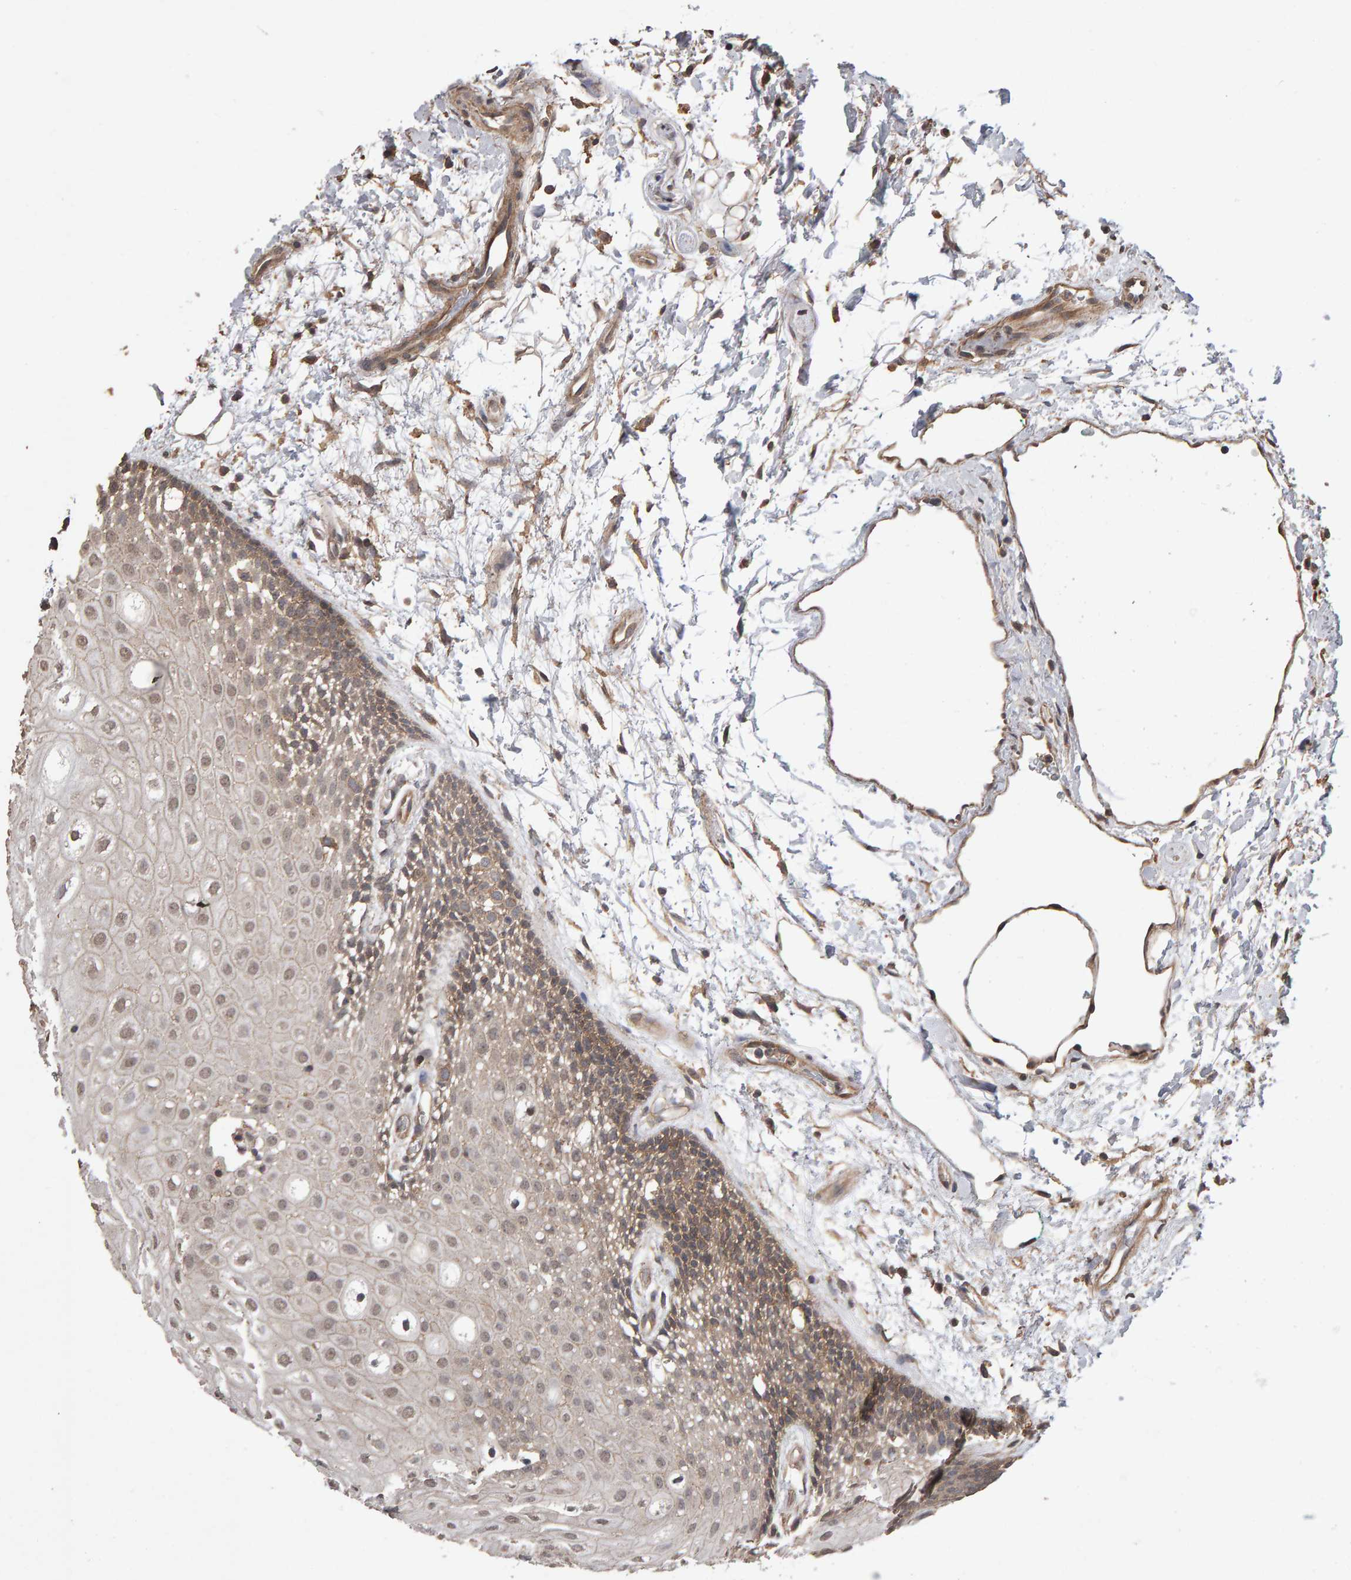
{"staining": {"intensity": "moderate", "quantity": ">75%", "location": "cytoplasmic/membranous,nuclear"}, "tissue": "oral mucosa", "cell_type": "Squamous epithelial cells", "image_type": "normal", "snomed": [{"axis": "morphology", "description": "Normal tissue, NOS"}, {"axis": "topography", "description": "Skeletal muscle"}, {"axis": "topography", "description": "Oral tissue"}, {"axis": "topography", "description": "Peripheral nerve tissue"}], "caption": "Protein staining demonstrates moderate cytoplasmic/membranous,nuclear positivity in about >75% of squamous epithelial cells in benign oral mucosa. The staining was performed using DAB, with brown indicating positive protein expression. Nuclei are stained blue with hematoxylin.", "gene": "SCRIB", "patient": {"sex": "female", "age": 84}}